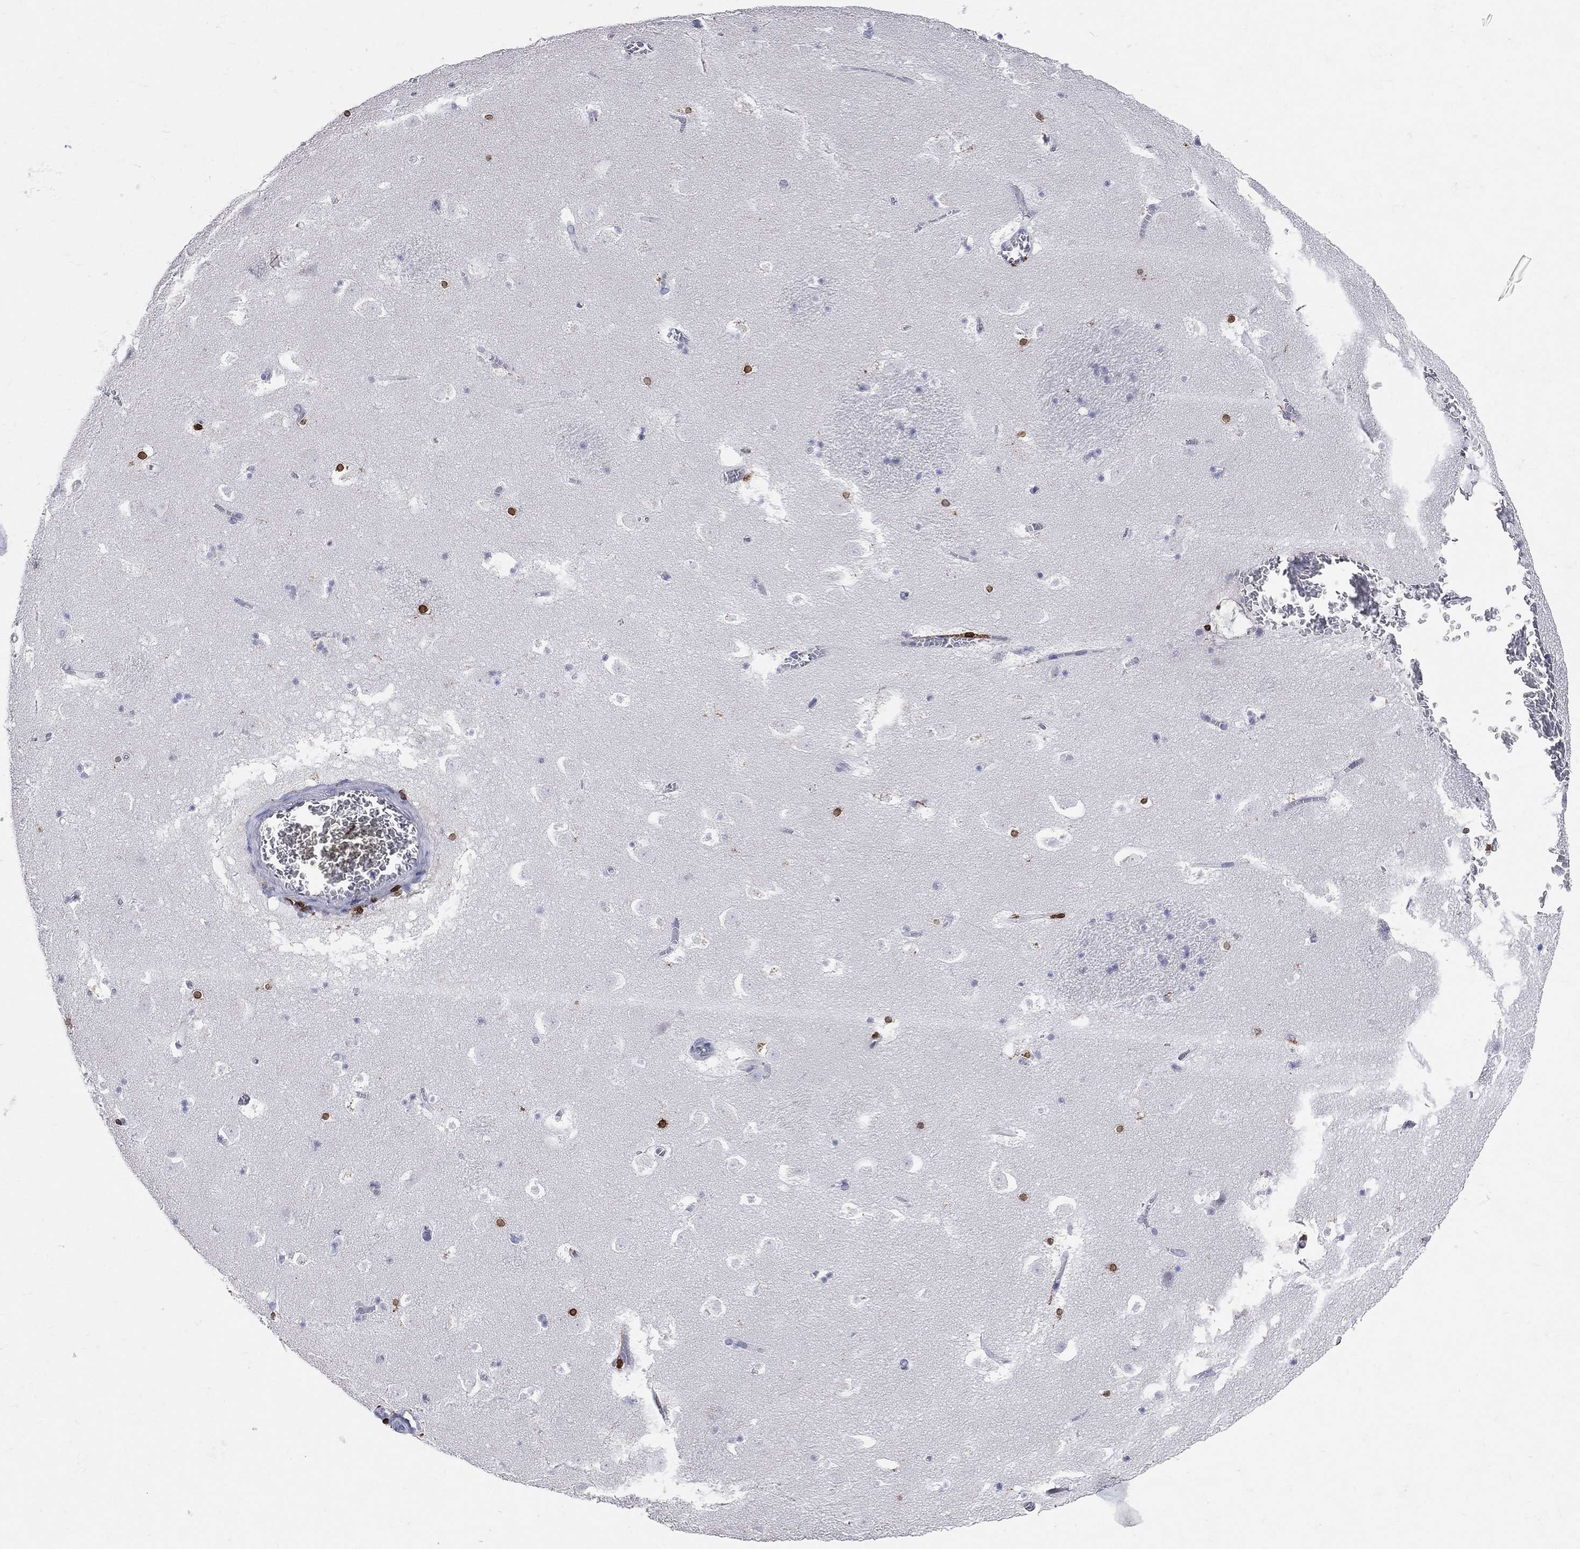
{"staining": {"intensity": "strong", "quantity": "<25%", "location": "cytoplasmic/membranous"}, "tissue": "caudate", "cell_type": "Glial cells", "image_type": "normal", "snomed": [{"axis": "morphology", "description": "Normal tissue, NOS"}, {"axis": "topography", "description": "Lateral ventricle wall"}], "caption": "Caudate stained with DAB IHC demonstrates medium levels of strong cytoplasmic/membranous expression in approximately <25% of glial cells. Immunohistochemistry (ihc) stains the protein in brown and the nuclei are stained blue.", "gene": "CD74", "patient": {"sex": "female", "age": 42}}